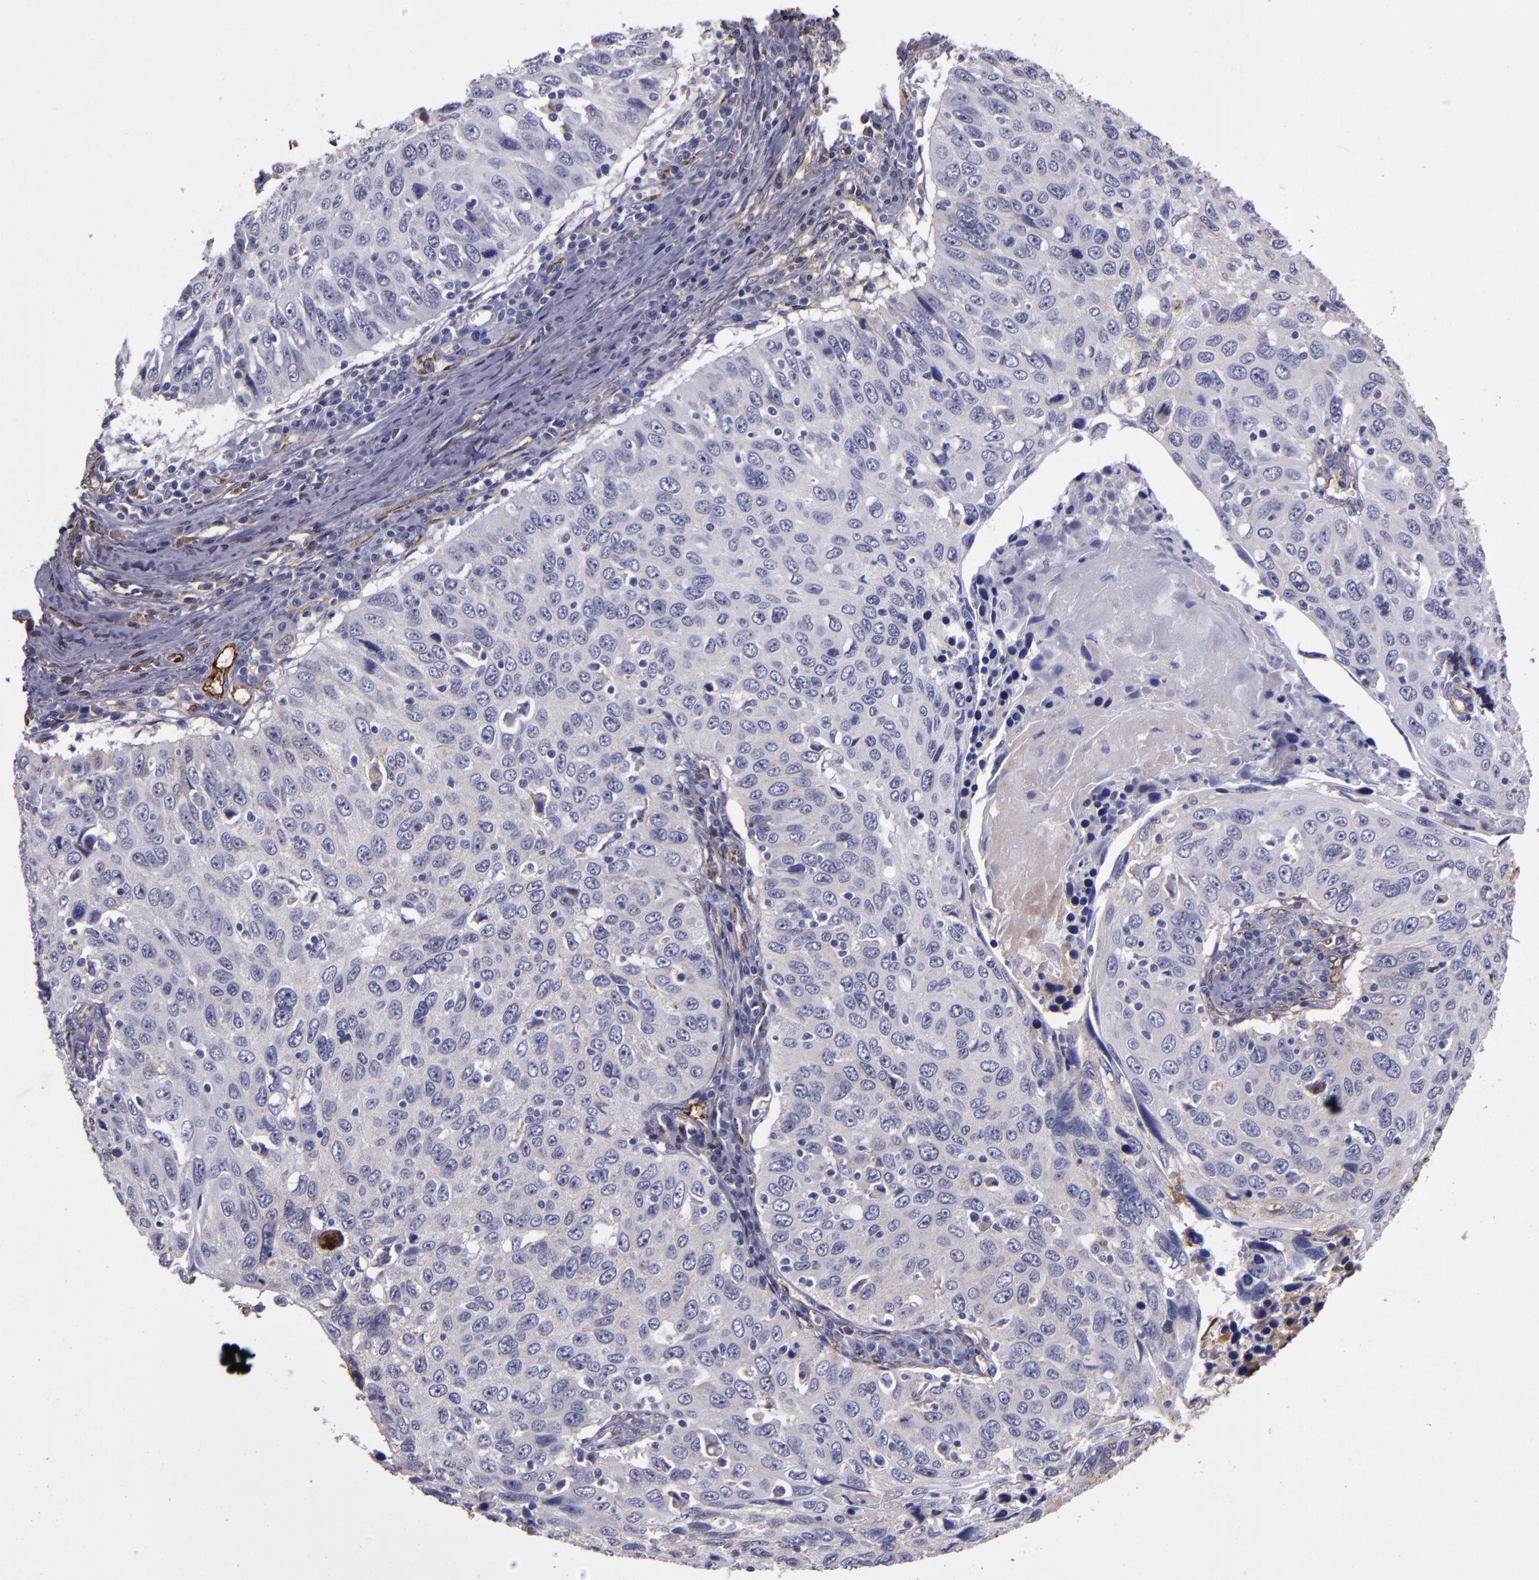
{"staining": {"intensity": "negative", "quantity": "none", "location": "none"}, "tissue": "cervical cancer", "cell_type": "Tumor cells", "image_type": "cancer", "snomed": [{"axis": "morphology", "description": "Squamous cell carcinoma, NOS"}, {"axis": "topography", "description": "Cervix"}], "caption": "Immunohistochemistry micrograph of neoplastic tissue: squamous cell carcinoma (cervical) stained with DAB demonstrates no significant protein staining in tumor cells. The staining is performed using DAB (3,3'-diaminobenzidine) brown chromogen with nuclei counter-stained in using hematoxylin.", "gene": "A2M", "patient": {"sex": "female", "age": 53}}